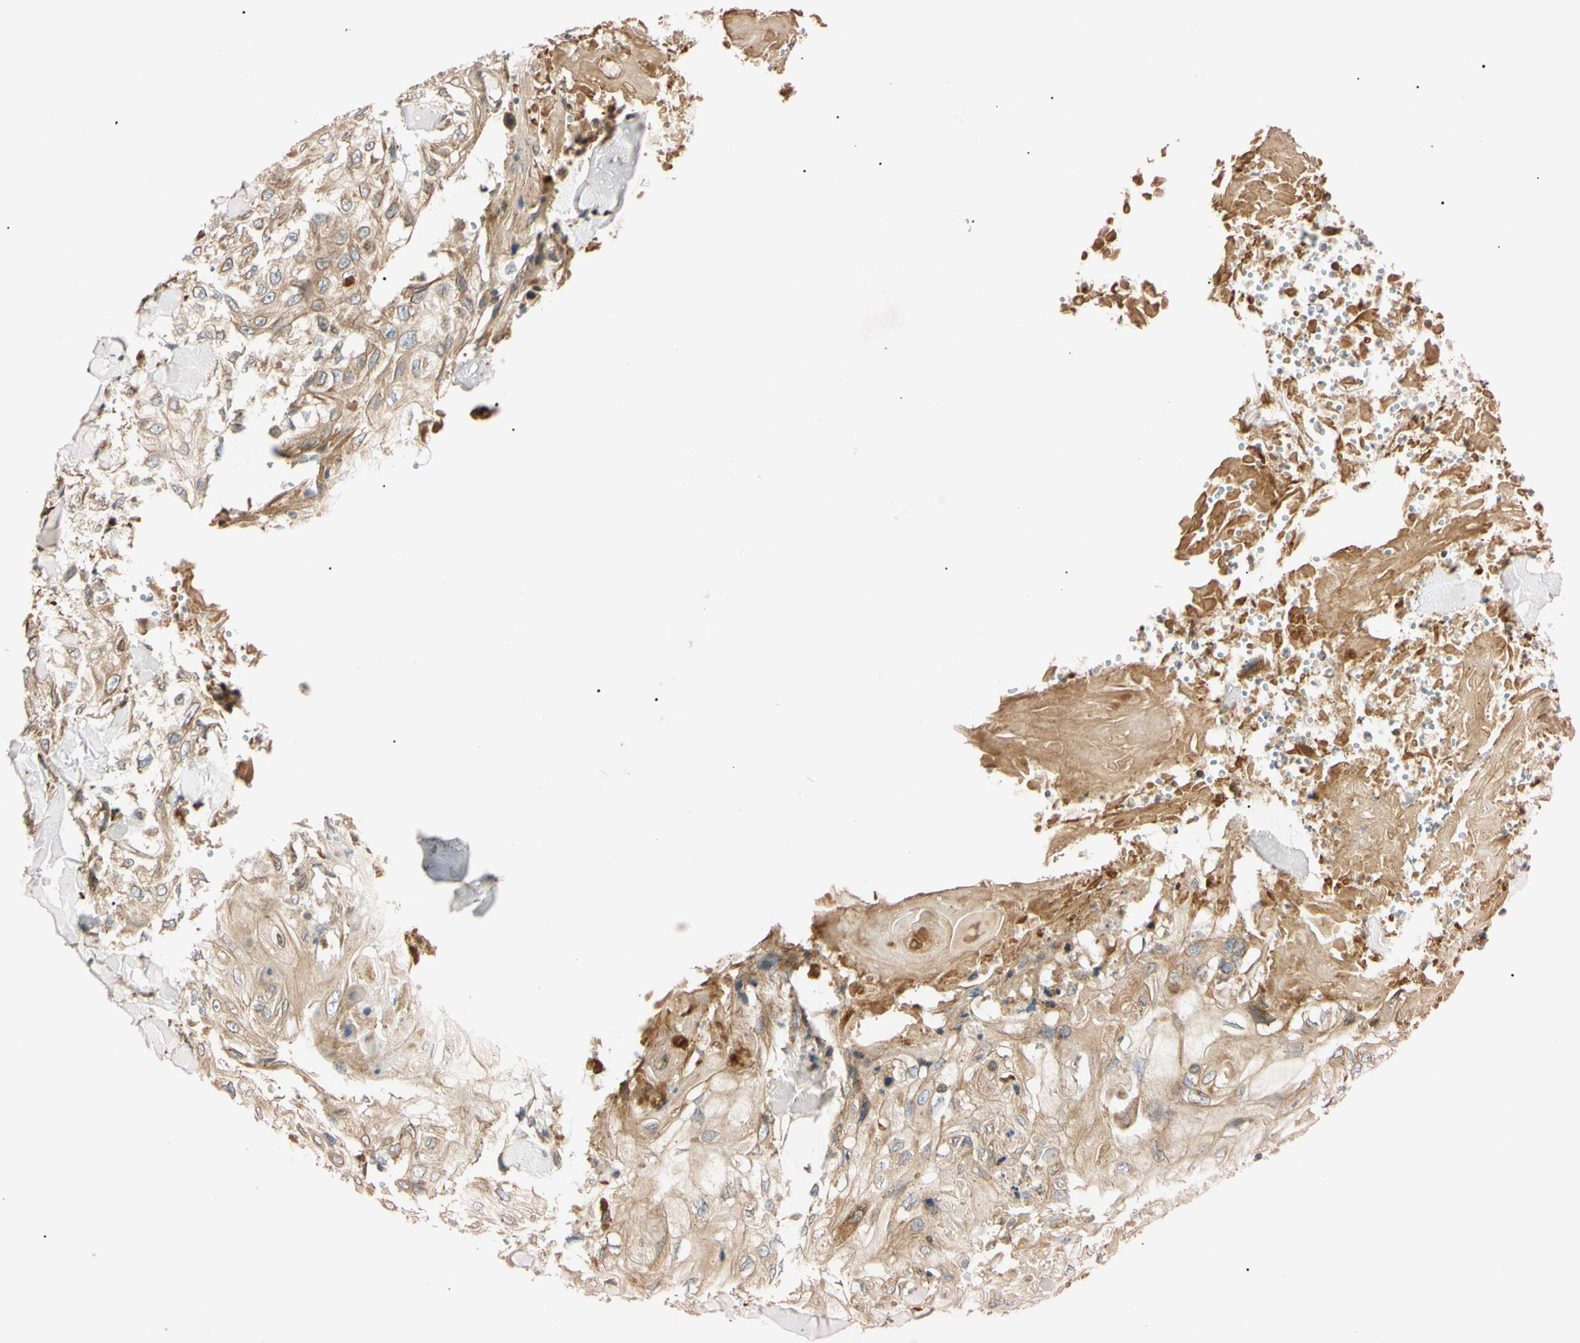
{"staining": {"intensity": "weak", "quantity": ">75%", "location": "cytoplasmic/membranous"}, "tissue": "skin cancer", "cell_type": "Tumor cells", "image_type": "cancer", "snomed": [{"axis": "morphology", "description": "Squamous cell carcinoma, NOS"}, {"axis": "topography", "description": "Skin"}], "caption": "Skin cancer tissue displays weak cytoplasmic/membranous expression in about >75% of tumor cells, visualized by immunohistochemistry.", "gene": "IER3IP1", "patient": {"sex": "male", "age": 86}}